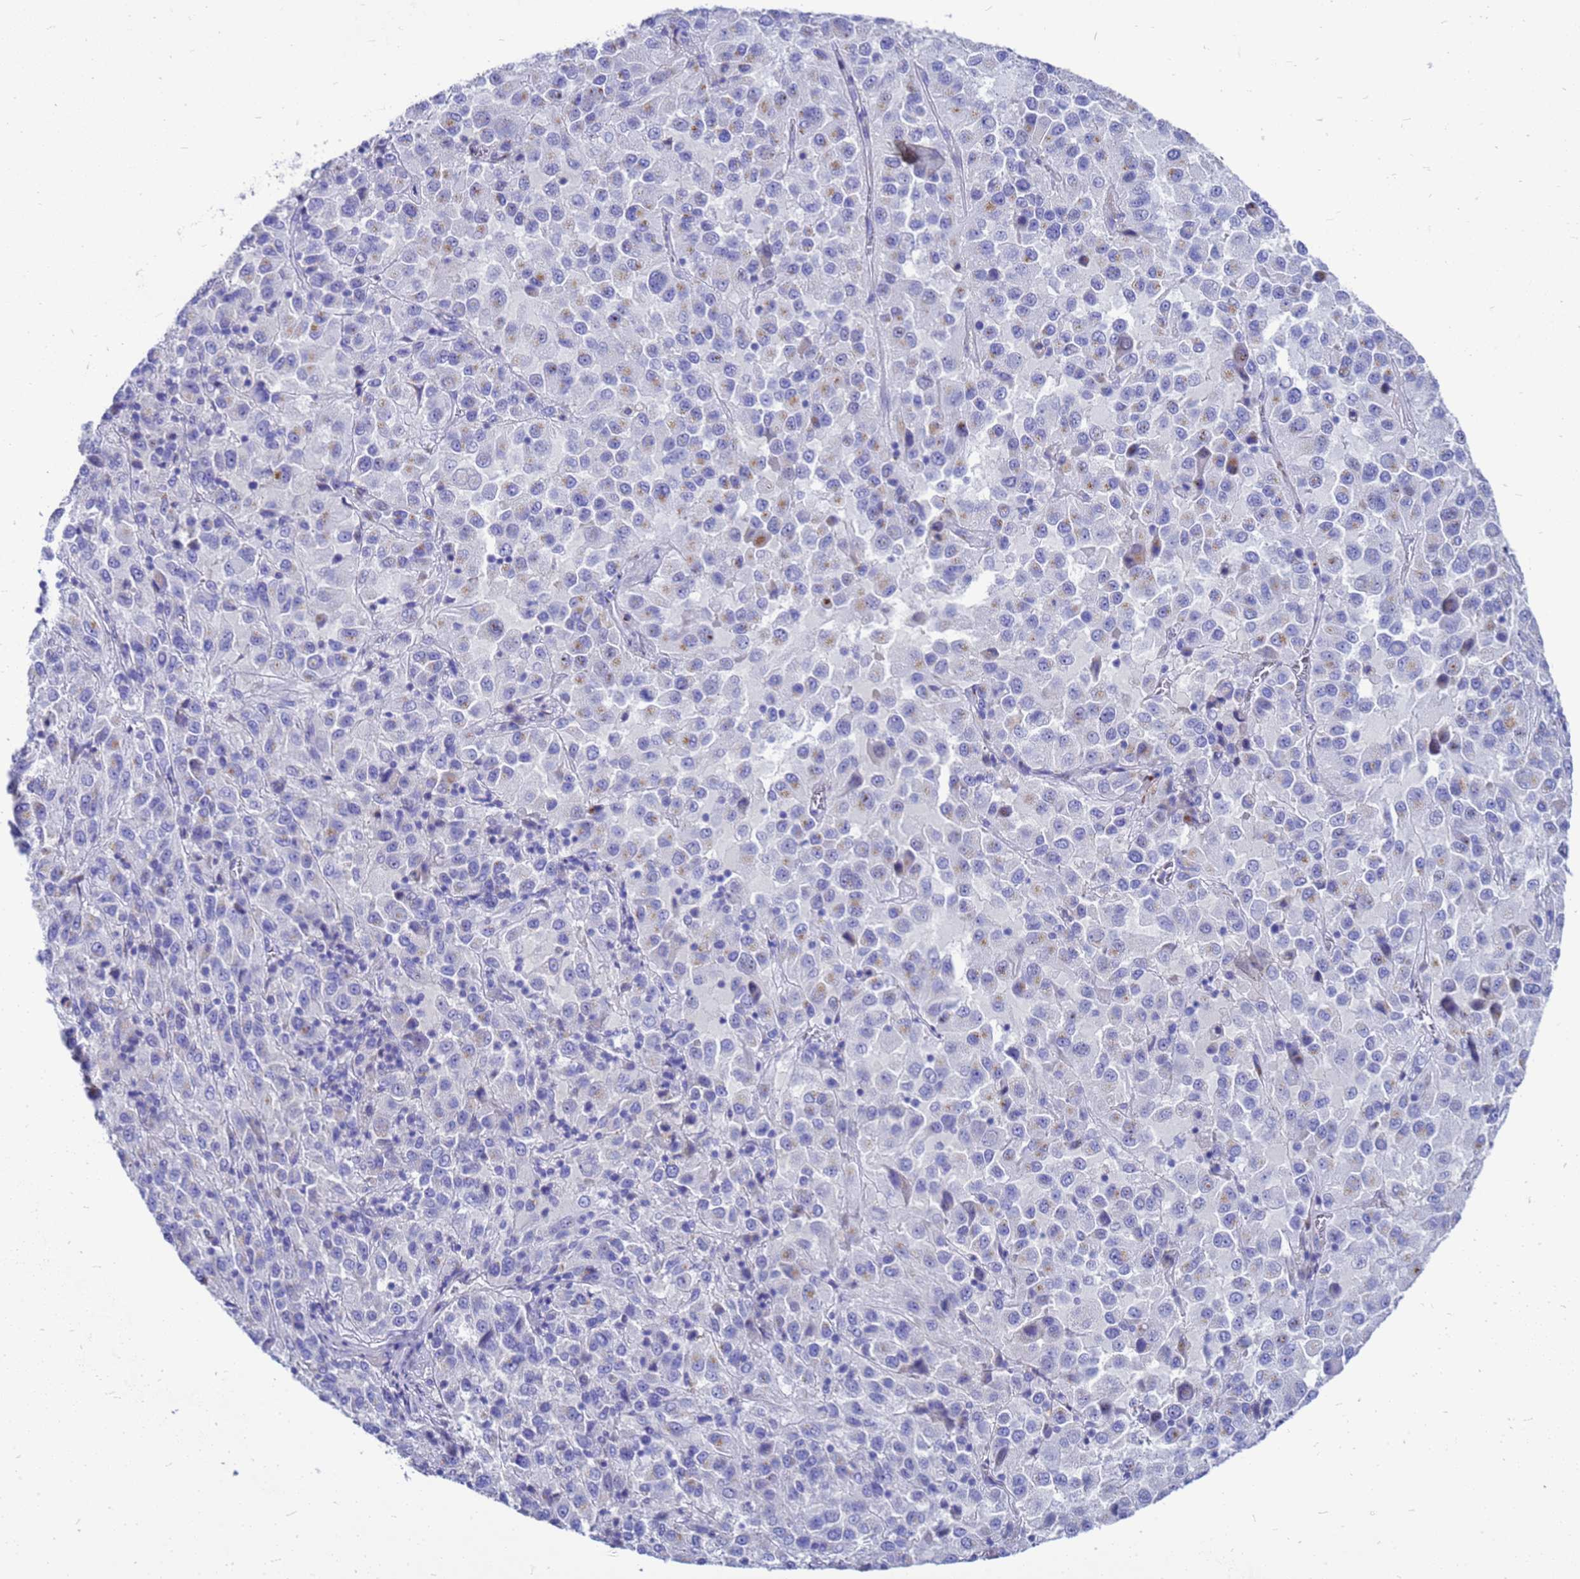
{"staining": {"intensity": "negative", "quantity": "none", "location": "none"}, "tissue": "melanoma", "cell_type": "Tumor cells", "image_type": "cancer", "snomed": [{"axis": "morphology", "description": "Malignant melanoma, Metastatic site"}, {"axis": "topography", "description": "Lung"}], "caption": "DAB immunohistochemical staining of melanoma reveals no significant expression in tumor cells.", "gene": "OR52E2", "patient": {"sex": "male", "age": 64}}